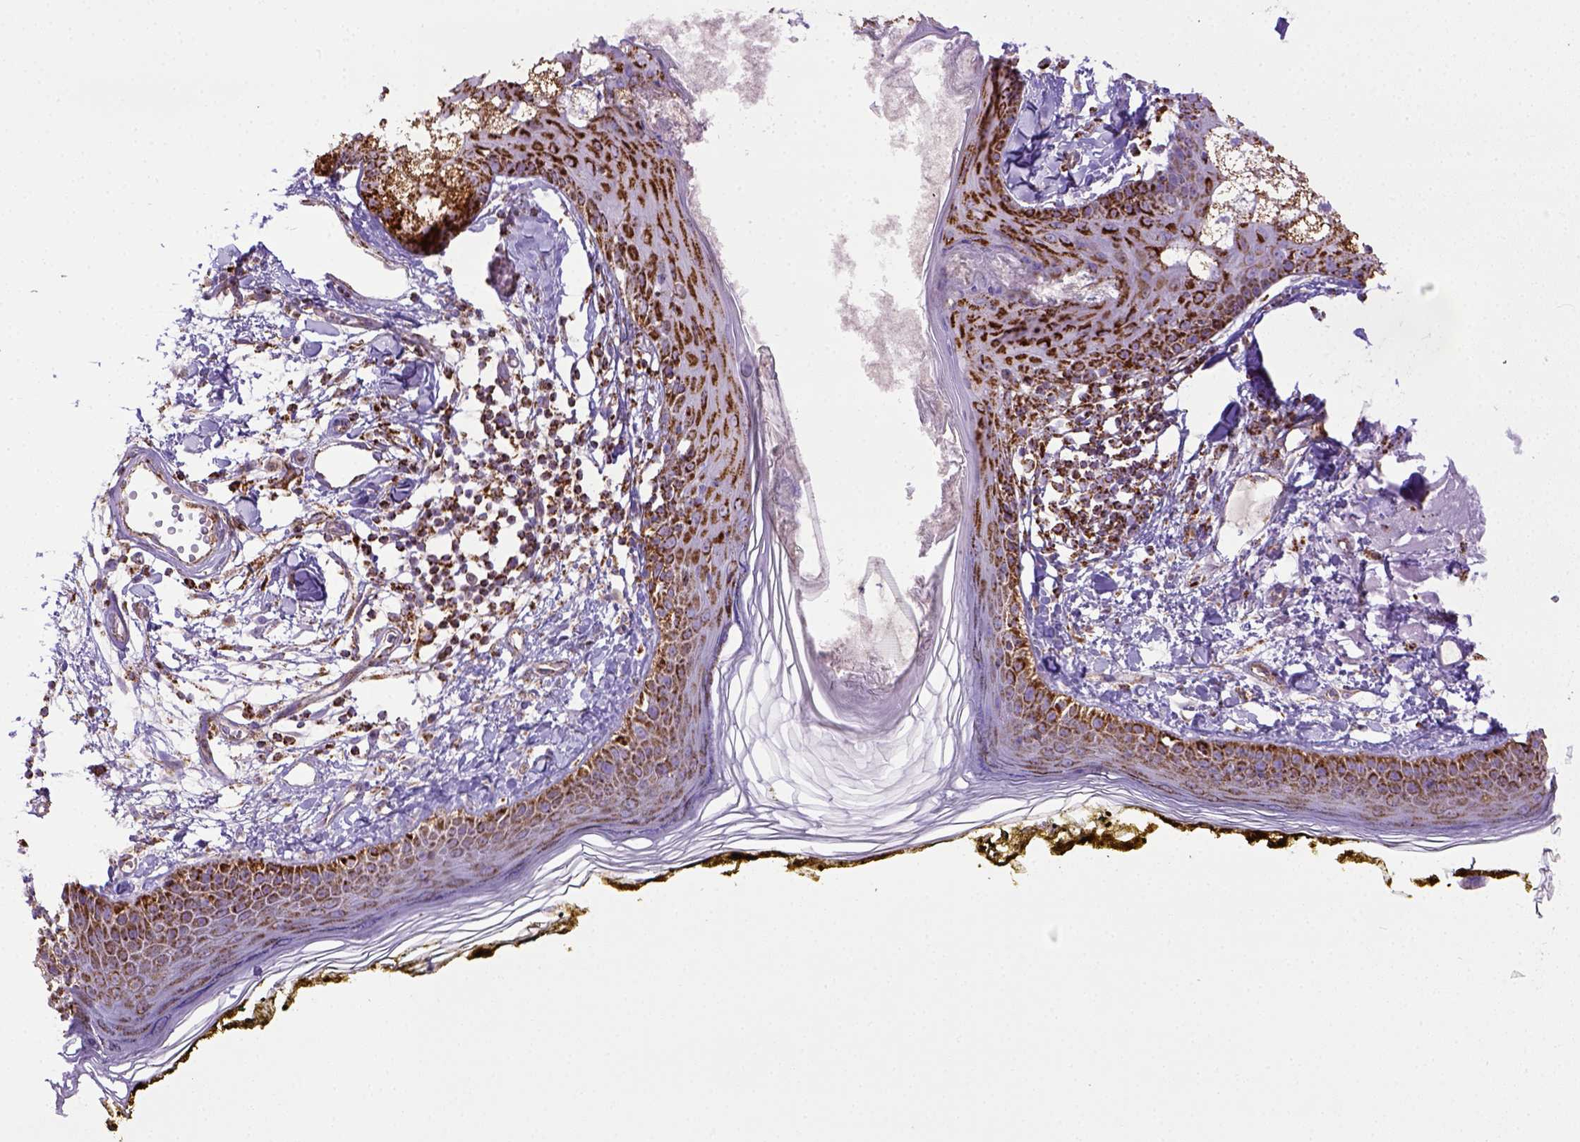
{"staining": {"intensity": "strong", "quantity": ">75%", "location": "cytoplasmic/membranous"}, "tissue": "skin", "cell_type": "Fibroblasts", "image_type": "normal", "snomed": [{"axis": "morphology", "description": "Normal tissue, NOS"}, {"axis": "topography", "description": "Skin"}], "caption": "Skin stained for a protein (brown) demonstrates strong cytoplasmic/membranous positive expression in approximately >75% of fibroblasts.", "gene": "MT", "patient": {"sex": "male", "age": 76}}